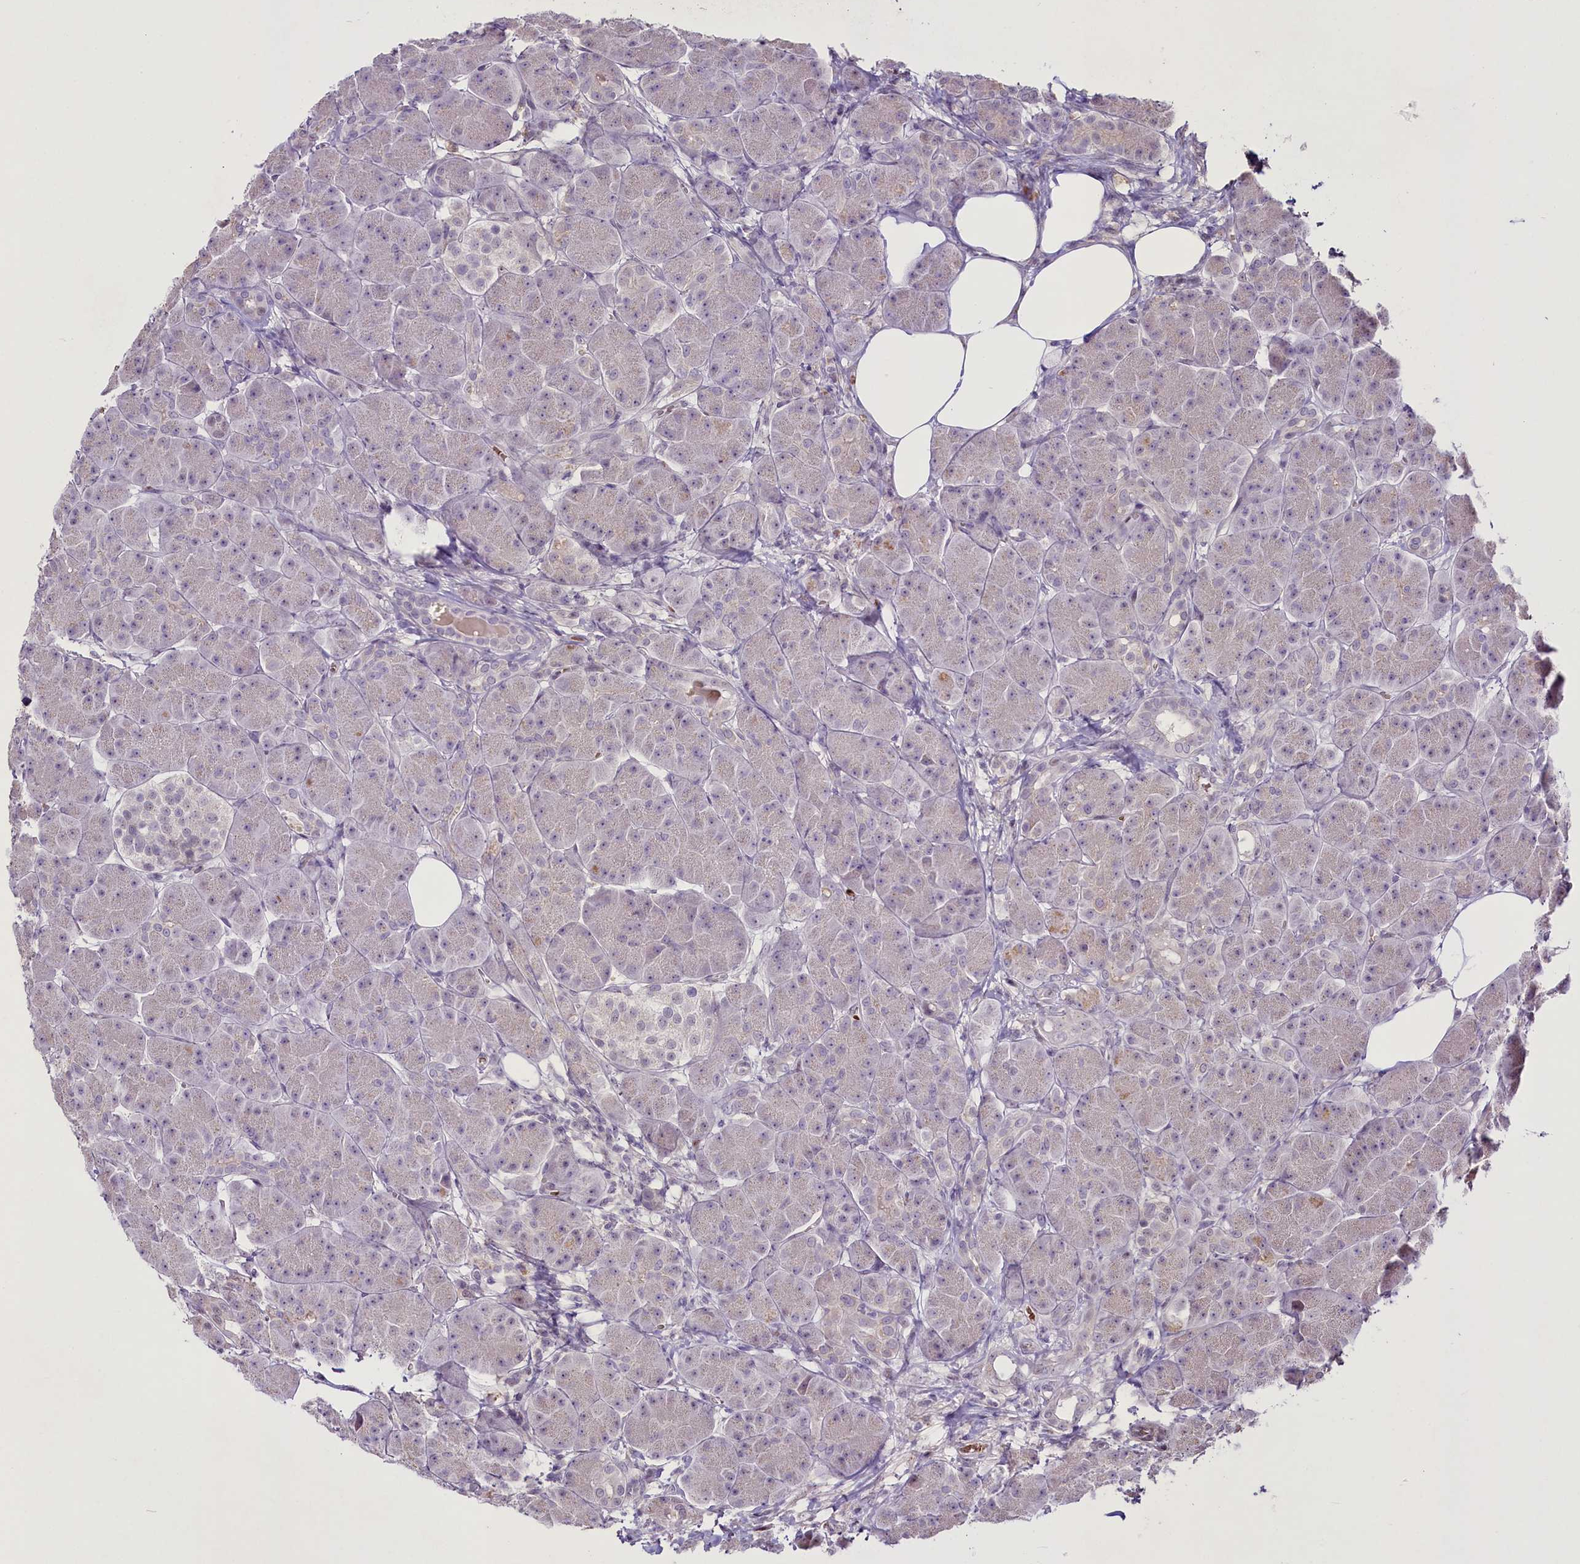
{"staining": {"intensity": "negative", "quantity": "none", "location": "none"}, "tissue": "pancreas", "cell_type": "Exocrine glandular cells", "image_type": "normal", "snomed": [{"axis": "morphology", "description": "Normal tissue, NOS"}, {"axis": "topography", "description": "Pancreas"}], "caption": "A photomicrograph of human pancreas is negative for staining in exocrine glandular cells. (Immunohistochemistry (ihc), brightfield microscopy, high magnification).", "gene": "SUSD3", "patient": {"sex": "male", "age": 63}}